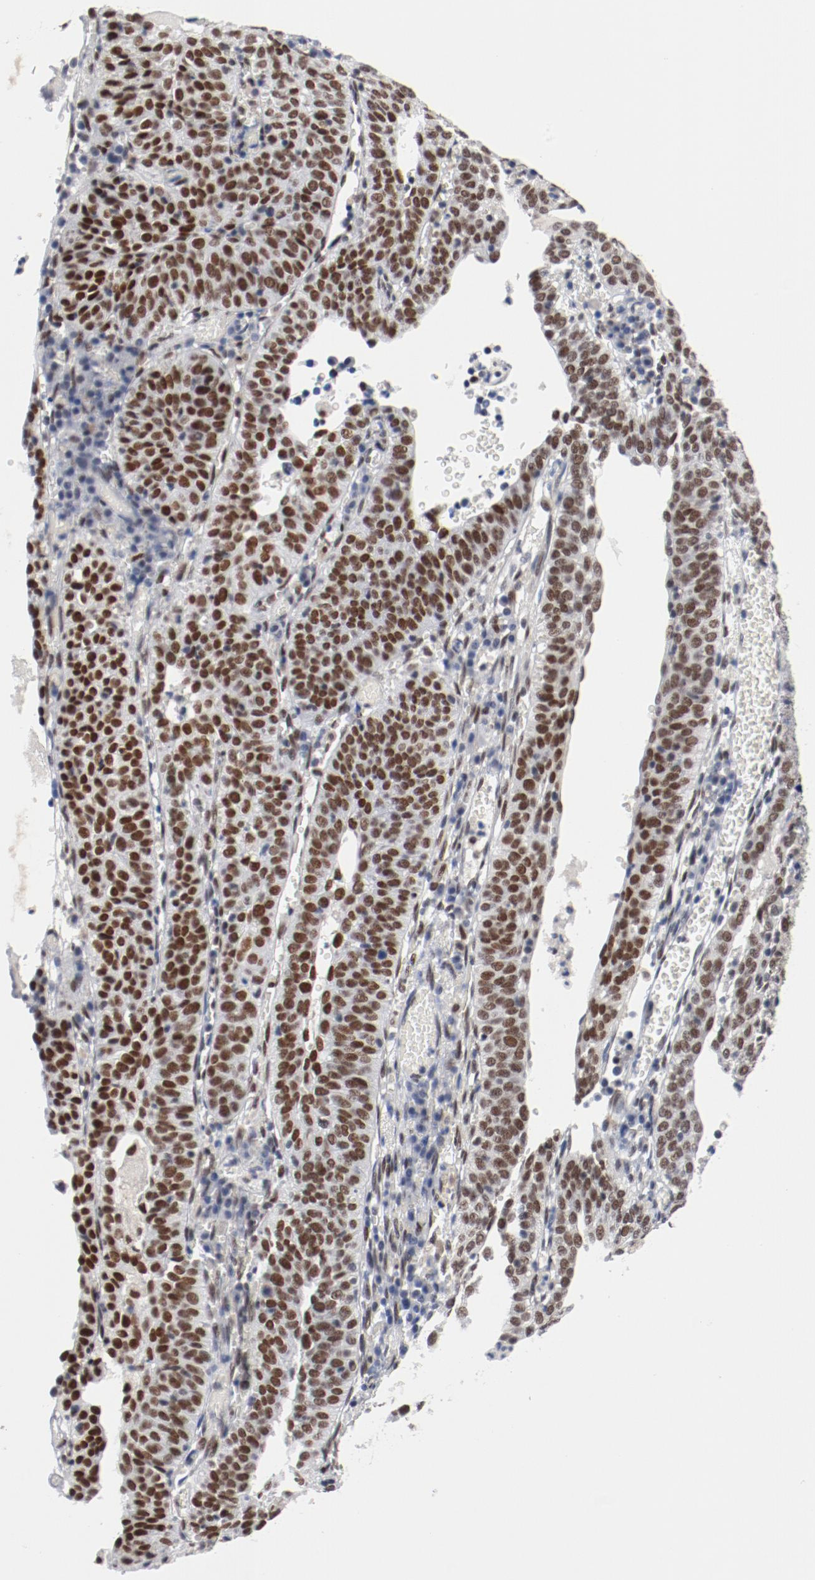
{"staining": {"intensity": "strong", "quantity": ">75%", "location": "nuclear"}, "tissue": "cervical cancer", "cell_type": "Tumor cells", "image_type": "cancer", "snomed": [{"axis": "morphology", "description": "Squamous cell carcinoma, NOS"}, {"axis": "topography", "description": "Cervix"}], "caption": "Protein staining of squamous cell carcinoma (cervical) tissue demonstrates strong nuclear expression in approximately >75% of tumor cells.", "gene": "ARNT", "patient": {"sex": "female", "age": 39}}